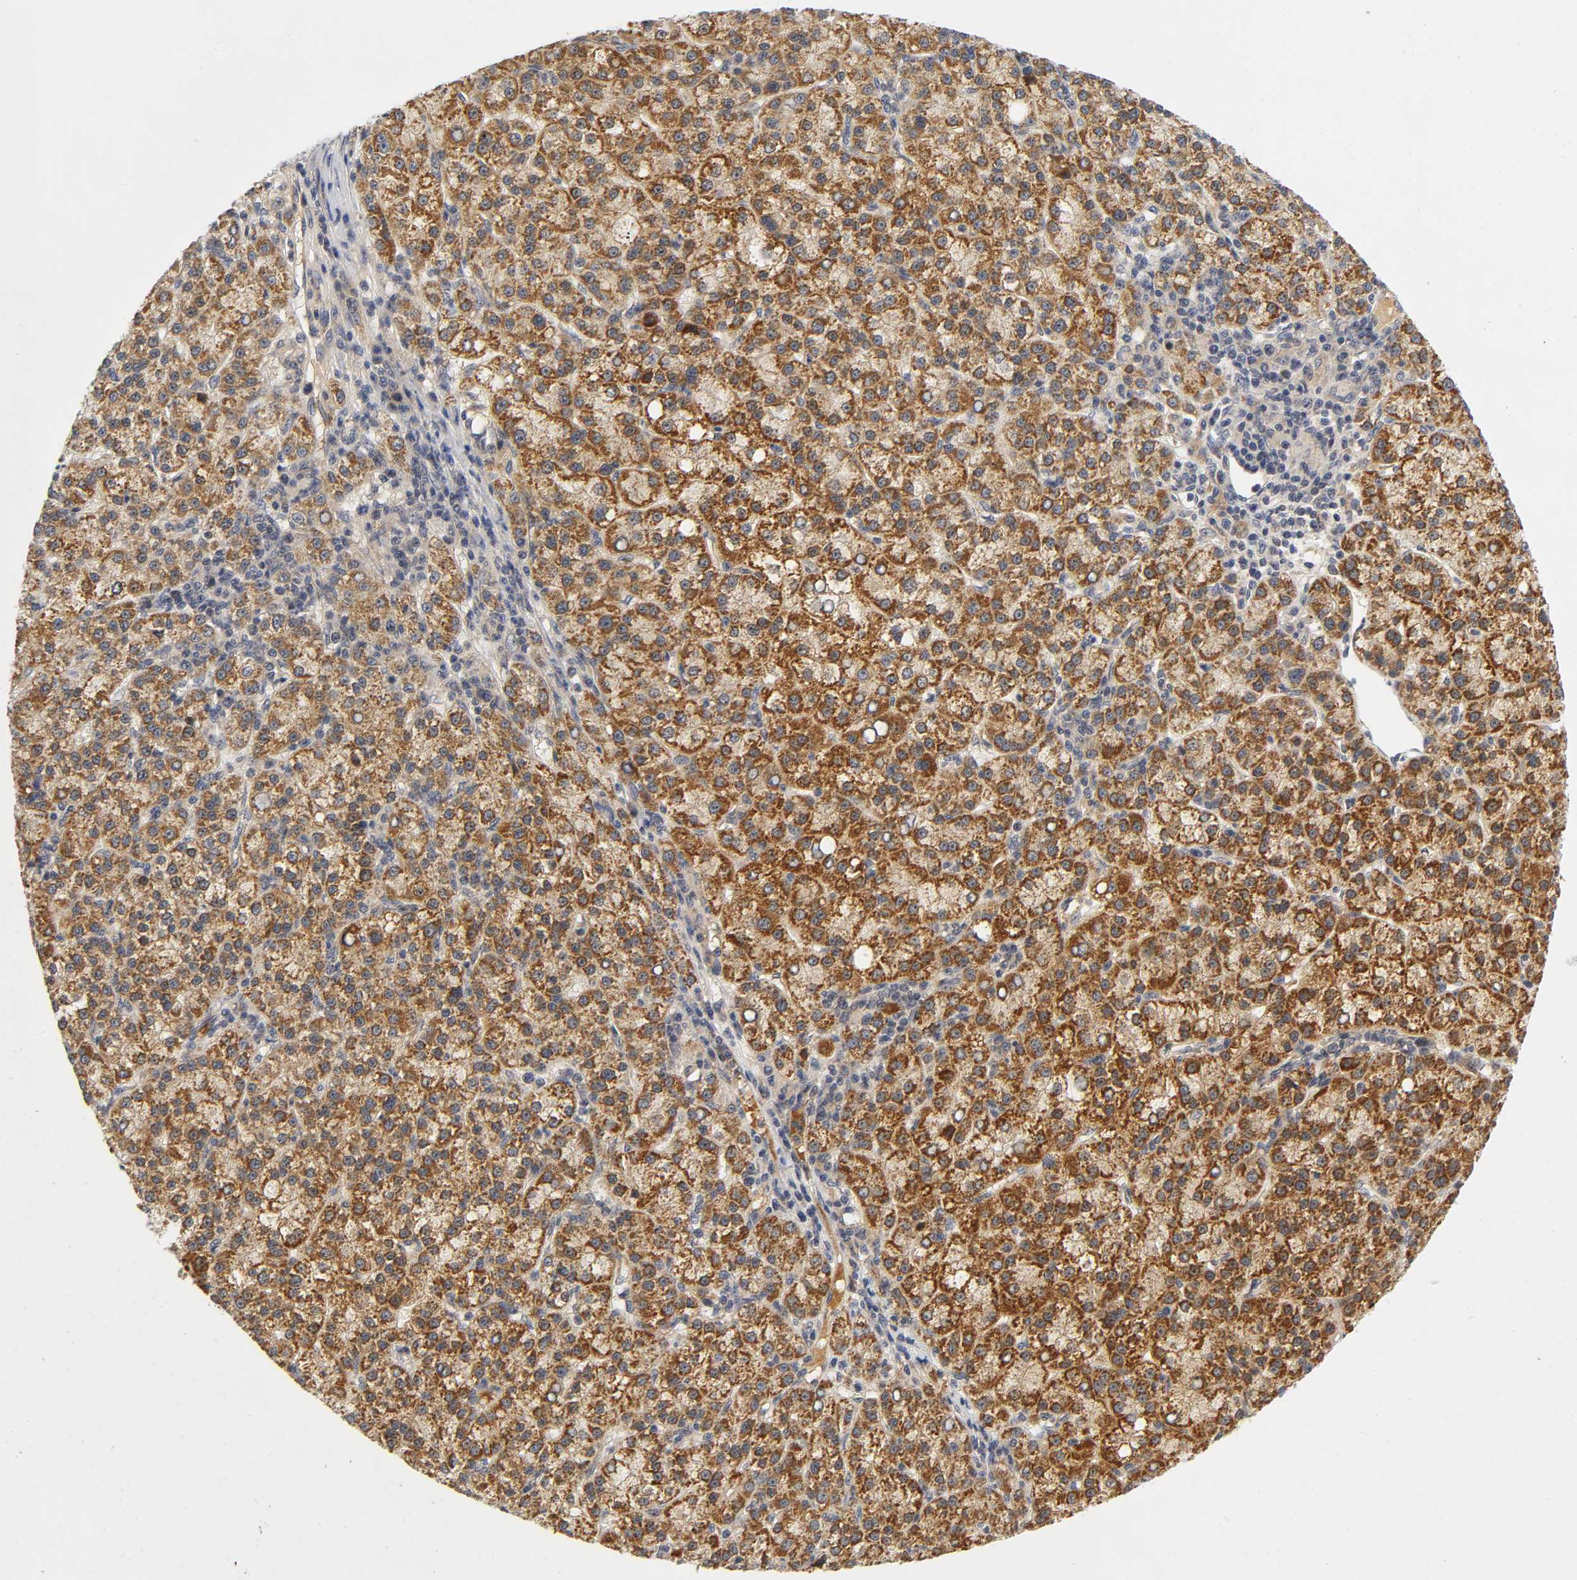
{"staining": {"intensity": "moderate", "quantity": ">75%", "location": "cytoplasmic/membranous"}, "tissue": "liver cancer", "cell_type": "Tumor cells", "image_type": "cancer", "snomed": [{"axis": "morphology", "description": "Carcinoma, Hepatocellular, NOS"}, {"axis": "topography", "description": "Liver"}], "caption": "Immunohistochemical staining of human liver hepatocellular carcinoma reveals moderate cytoplasmic/membranous protein positivity in approximately >75% of tumor cells. (DAB (3,3'-diaminobenzidine) IHC with brightfield microscopy, high magnification).", "gene": "NRP1", "patient": {"sex": "female", "age": 58}}